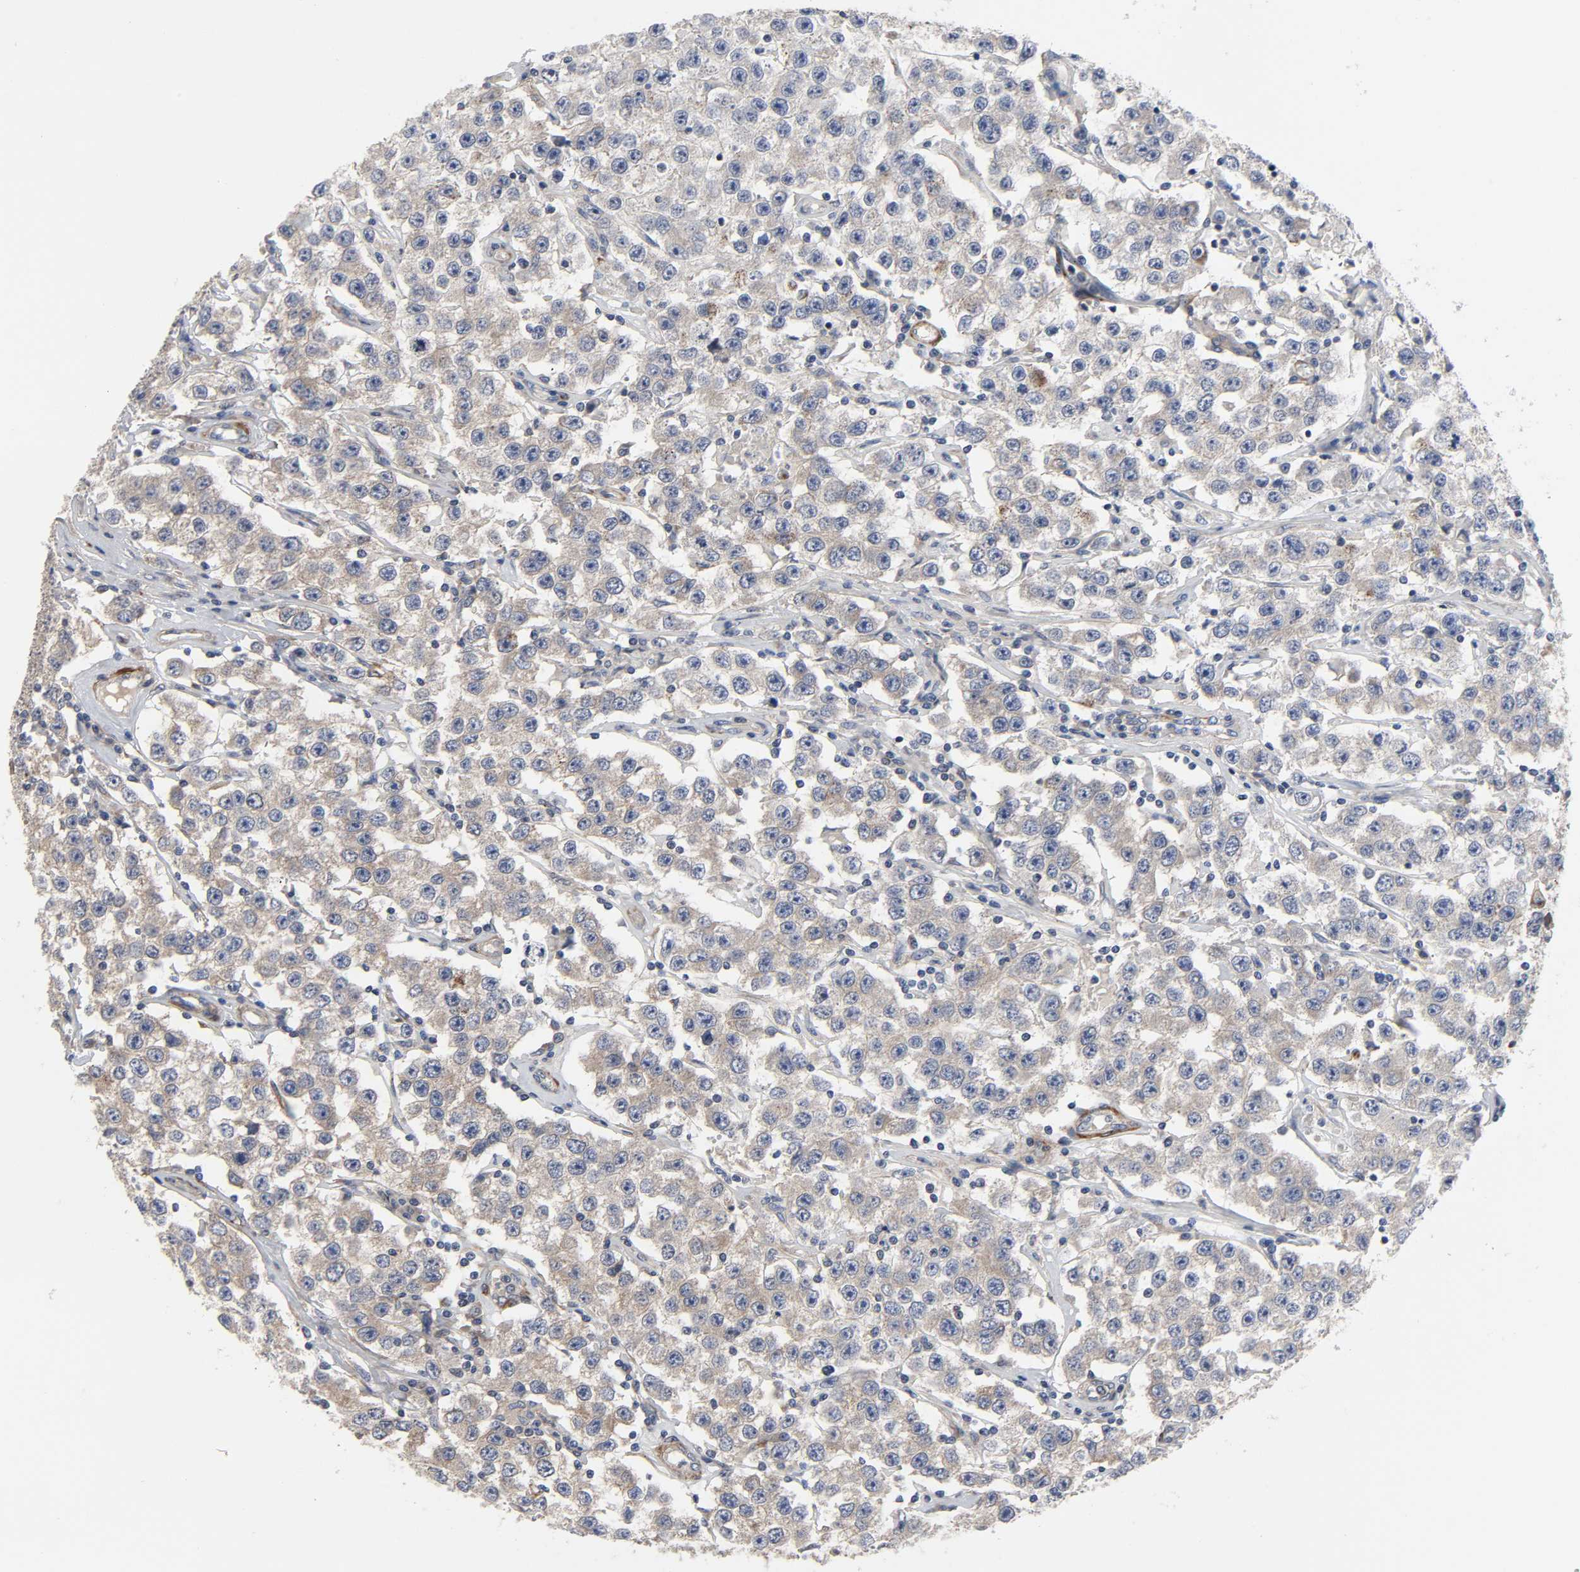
{"staining": {"intensity": "weak", "quantity": ">75%", "location": "cytoplasmic/membranous"}, "tissue": "testis cancer", "cell_type": "Tumor cells", "image_type": "cancer", "snomed": [{"axis": "morphology", "description": "Seminoma, NOS"}, {"axis": "topography", "description": "Testis"}], "caption": "Seminoma (testis) stained for a protein exhibits weak cytoplasmic/membranous positivity in tumor cells. (DAB (3,3'-diaminobenzidine) IHC, brown staining for protein, blue staining for nuclei).", "gene": "ARHGAP1", "patient": {"sex": "male", "age": 52}}